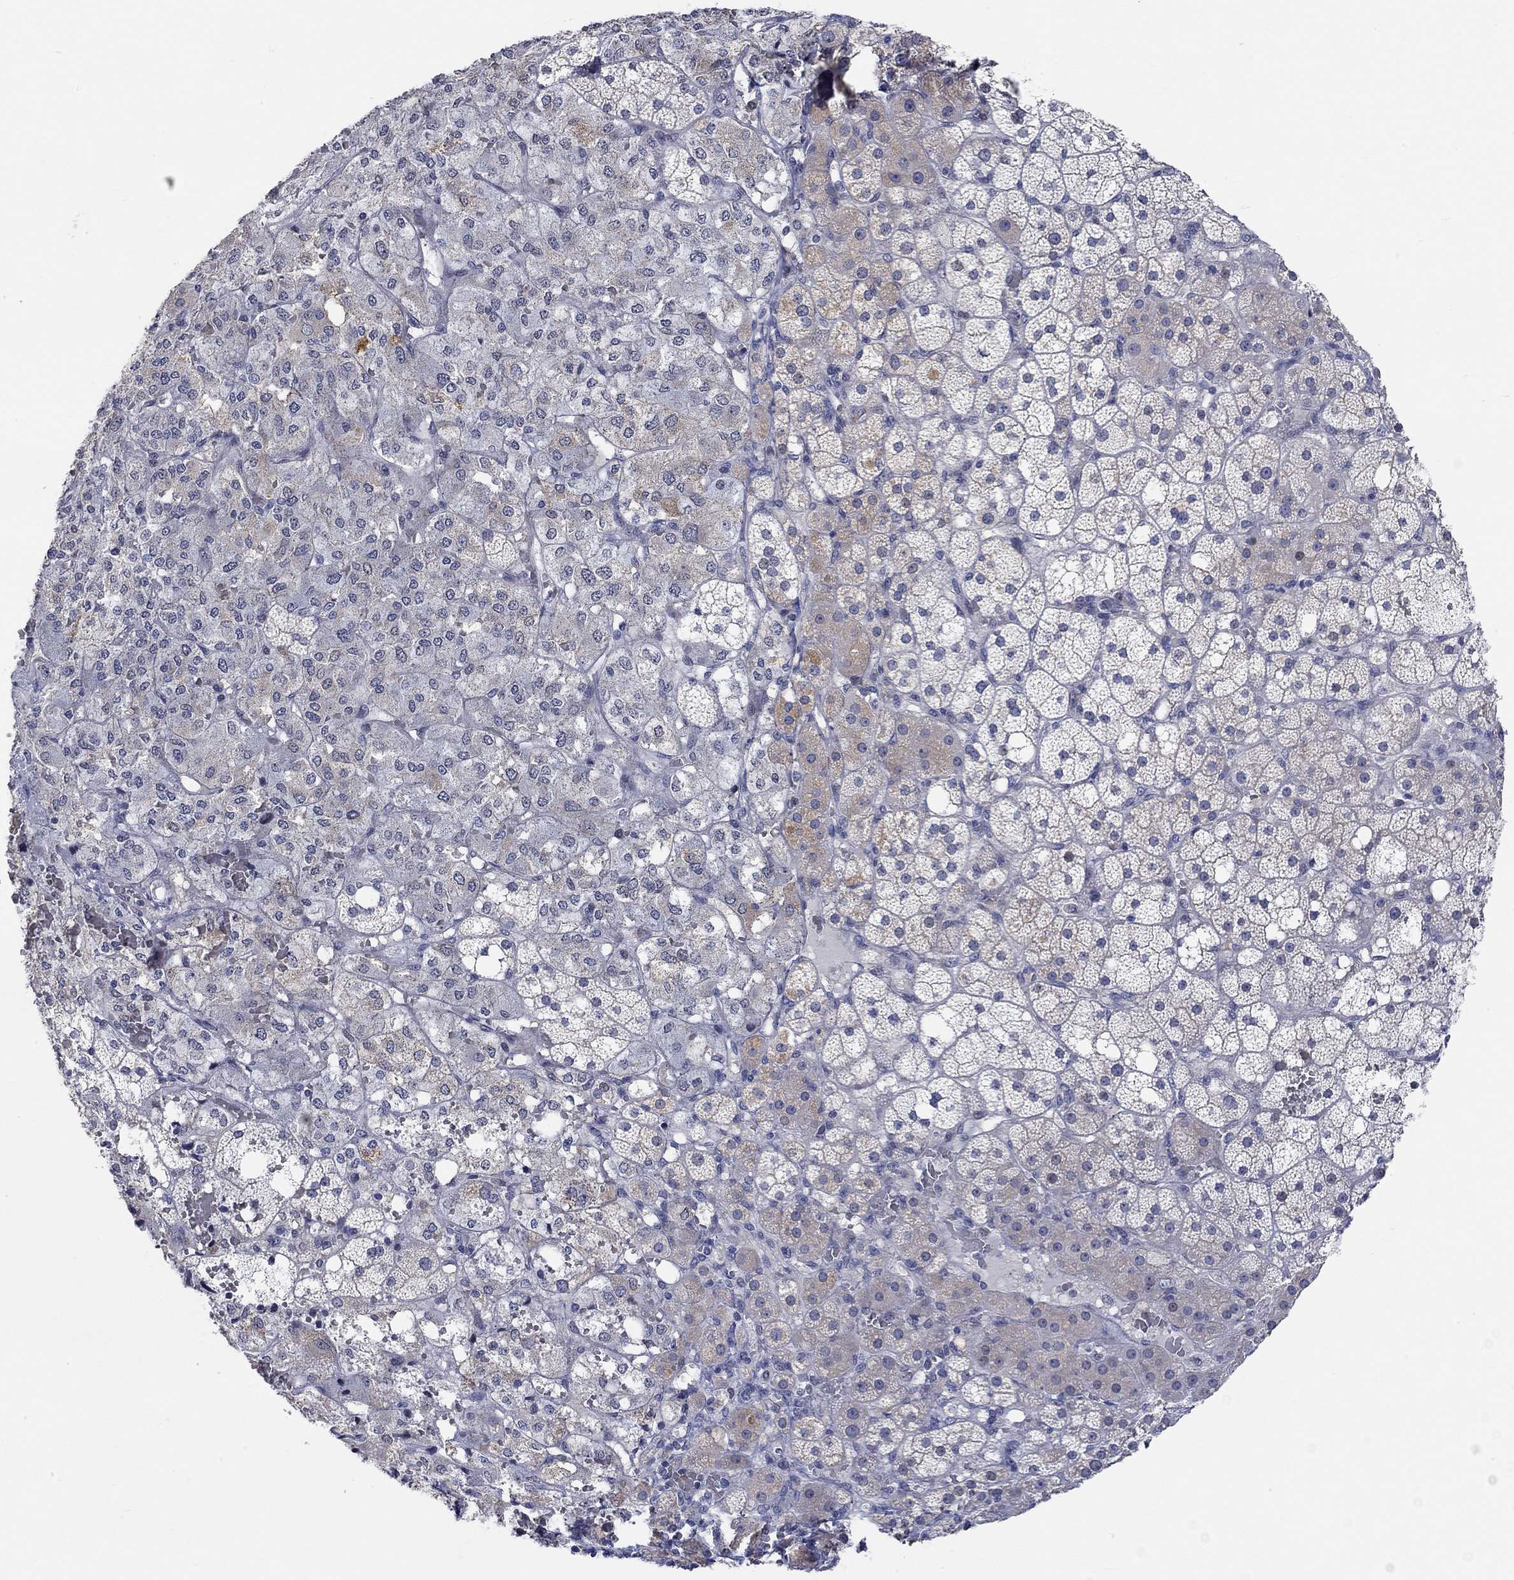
{"staining": {"intensity": "weak", "quantity": "<25%", "location": "cytoplasmic/membranous"}, "tissue": "adrenal gland", "cell_type": "Glandular cells", "image_type": "normal", "snomed": [{"axis": "morphology", "description": "Normal tissue, NOS"}, {"axis": "topography", "description": "Adrenal gland"}], "caption": "This is an immunohistochemistry photomicrograph of benign adrenal gland. There is no expression in glandular cells.", "gene": "PNMA5", "patient": {"sex": "male", "age": 53}}